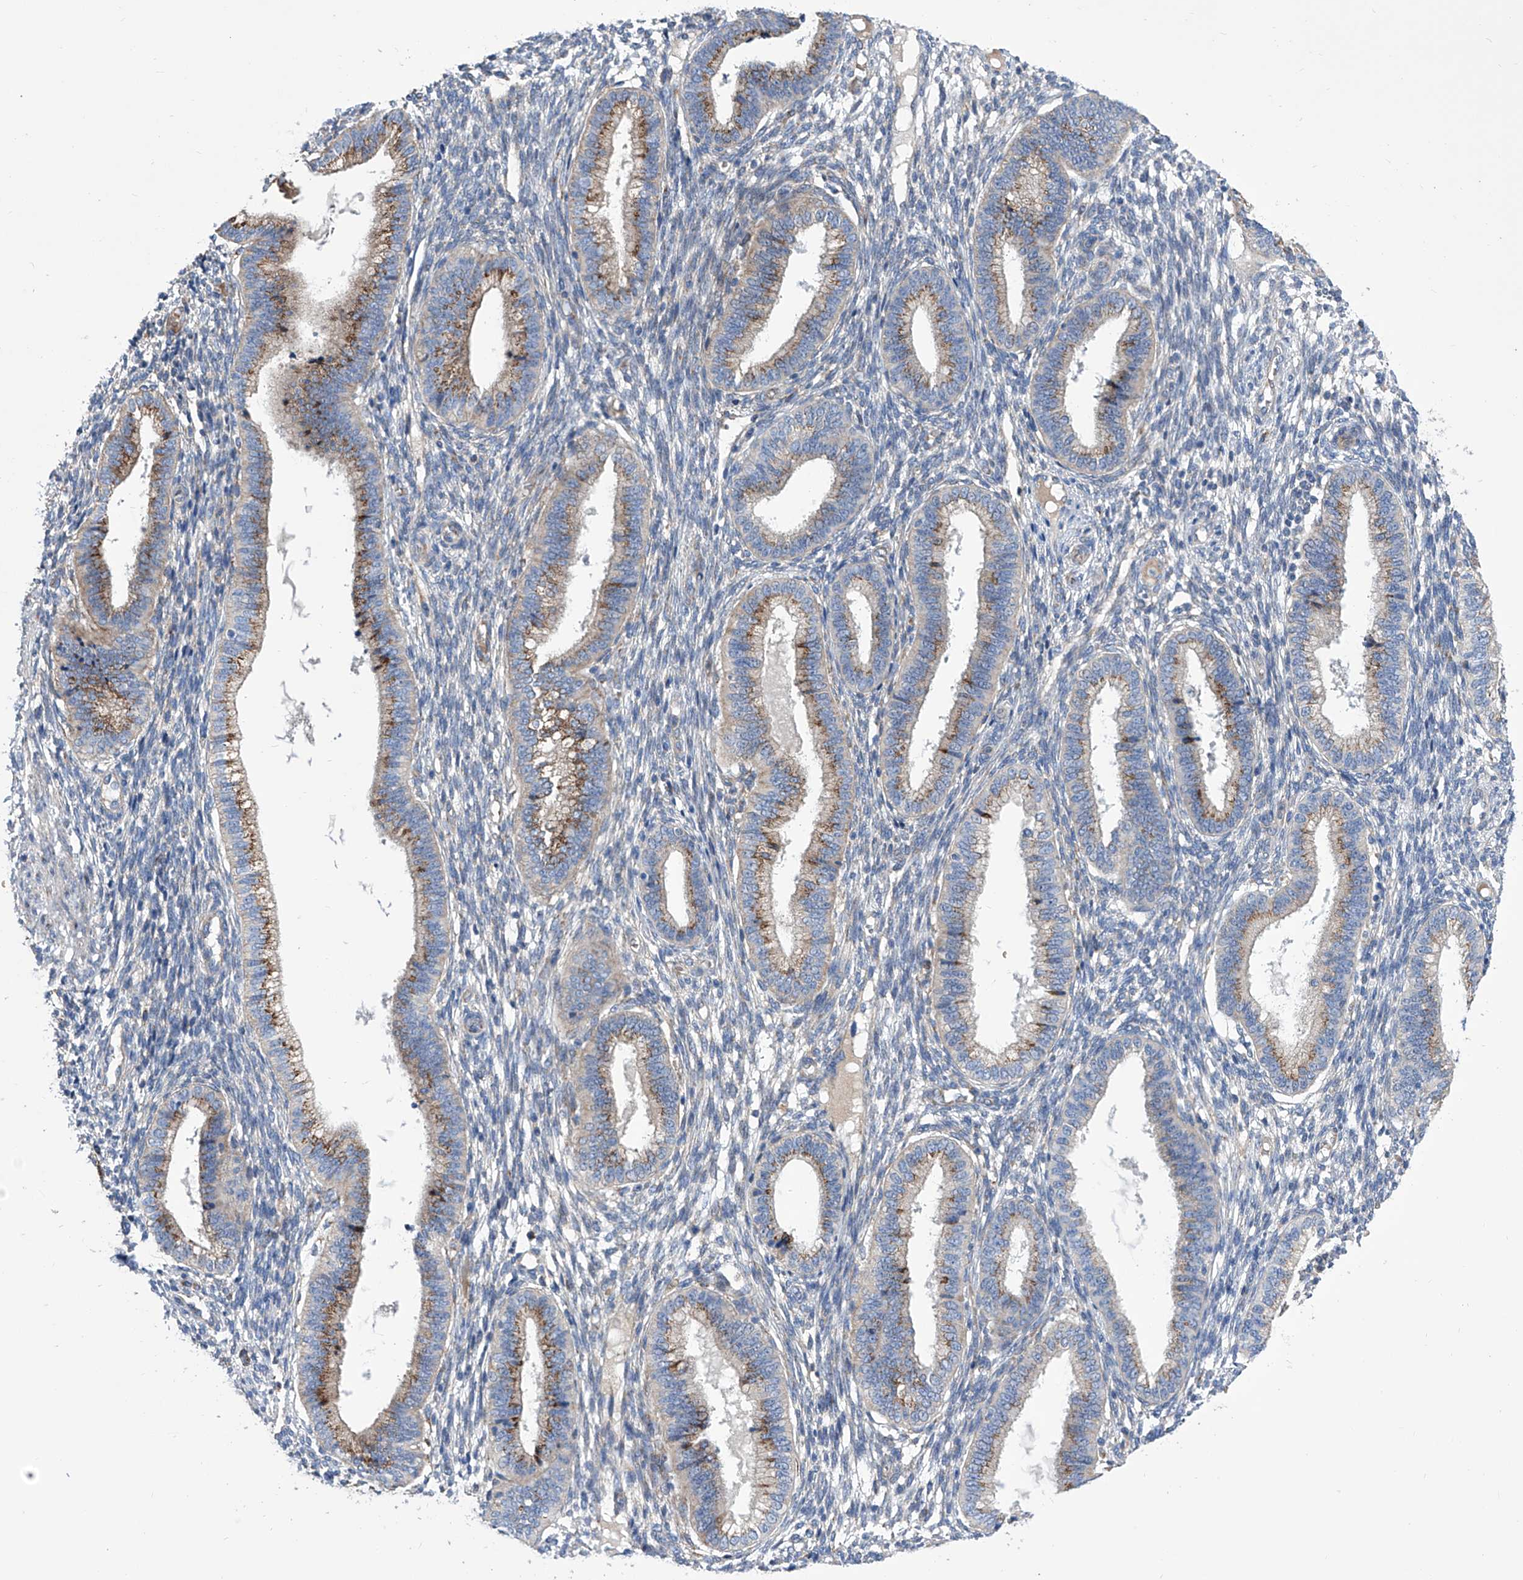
{"staining": {"intensity": "negative", "quantity": "none", "location": "none"}, "tissue": "endometrium", "cell_type": "Cells in endometrial stroma", "image_type": "normal", "snomed": [{"axis": "morphology", "description": "Normal tissue, NOS"}, {"axis": "topography", "description": "Endometrium"}], "caption": "Histopathology image shows no protein staining in cells in endometrial stroma of unremarkable endometrium.", "gene": "TJAP1", "patient": {"sex": "female", "age": 39}}